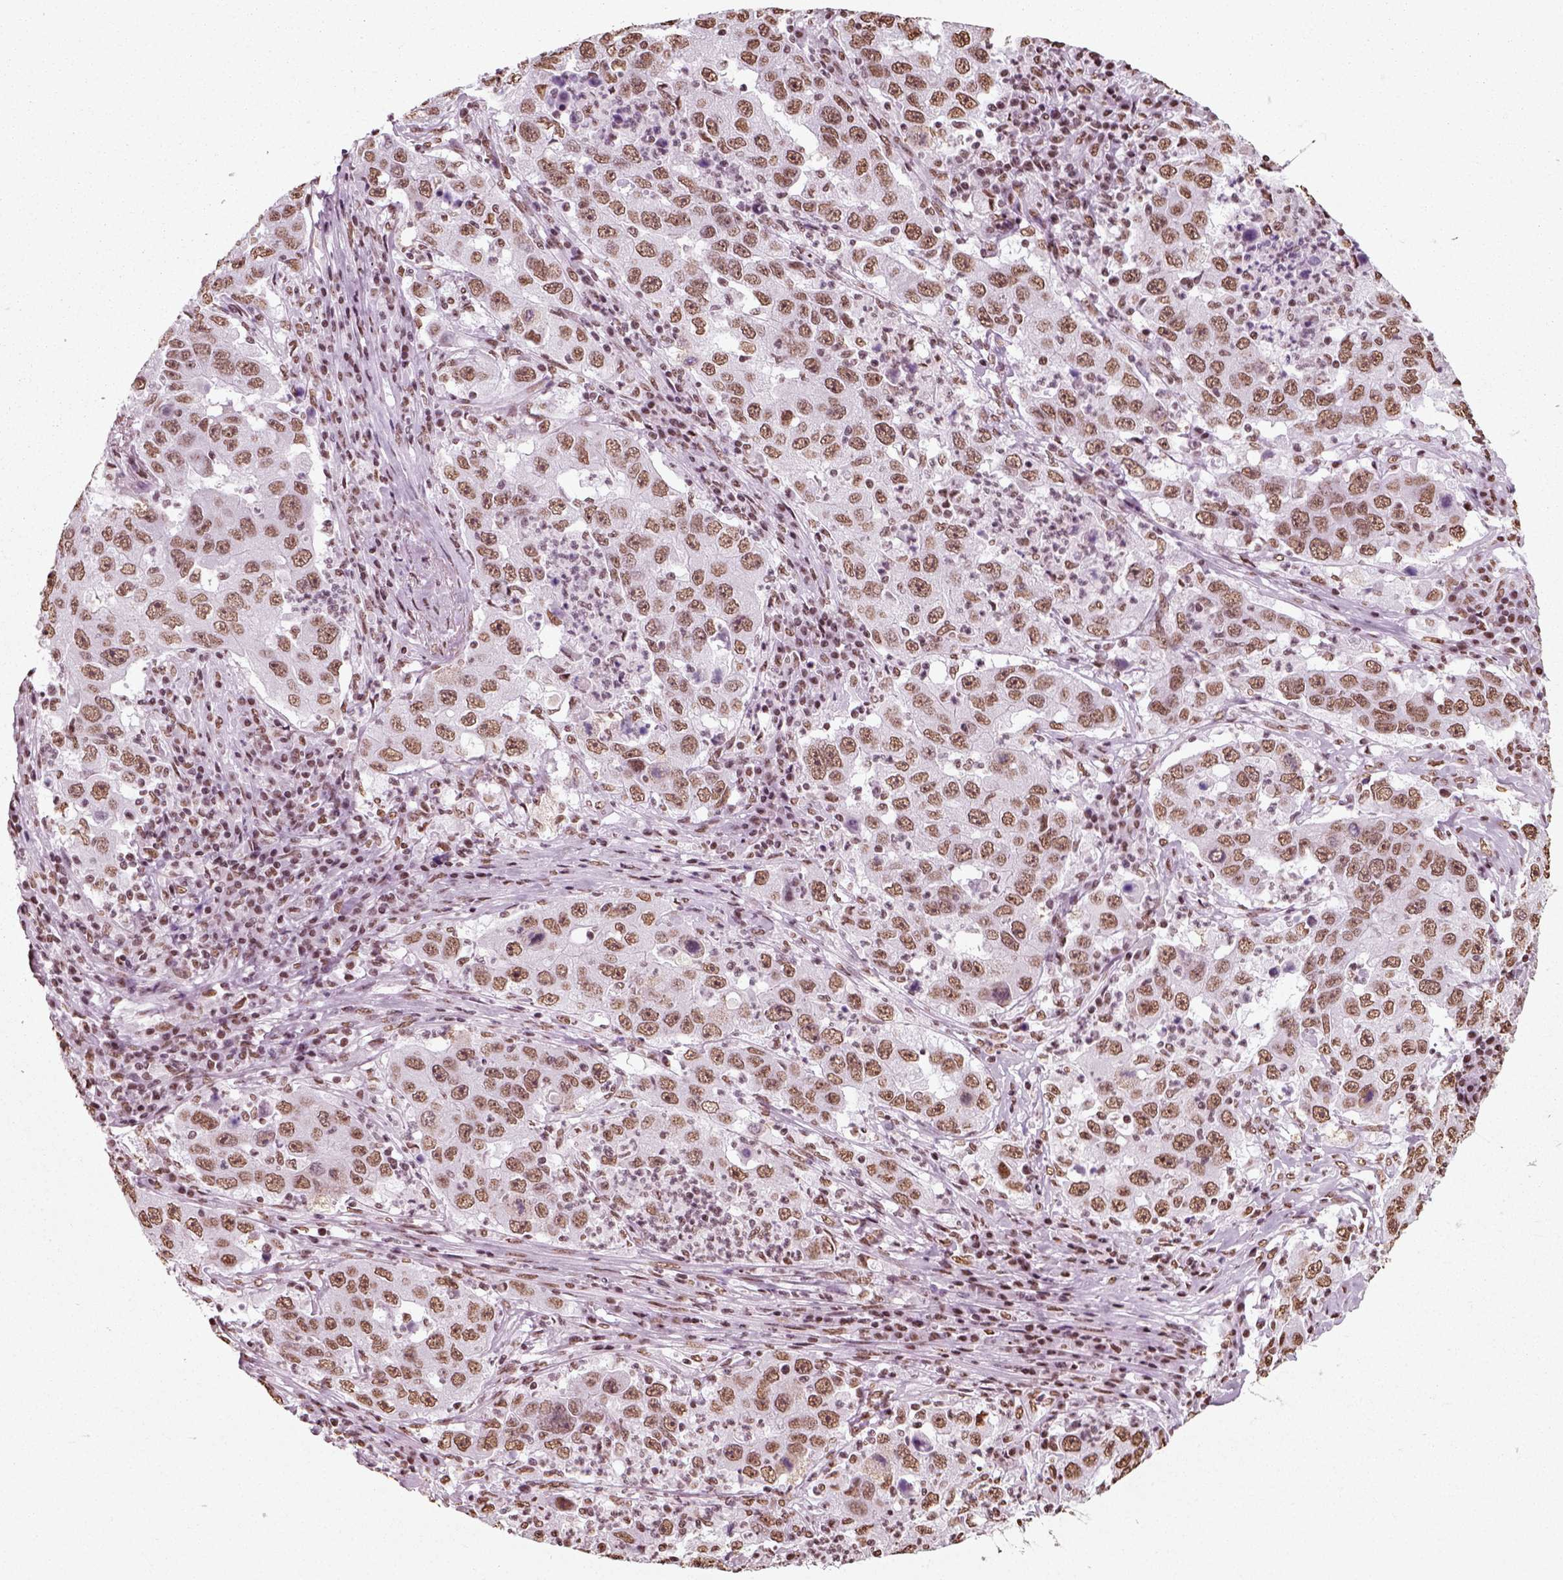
{"staining": {"intensity": "moderate", "quantity": ">75%", "location": "nuclear"}, "tissue": "lung cancer", "cell_type": "Tumor cells", "image_type": "cancer", "snomed": [{"axis": "morphology", "description": "Adenocarcinoma, NOS"}, {"axis": "topography", "description": "Lung"}], "caption": "Tumor cells show medium levels of moderate nuclear expression in about >75% of cells in human lung adenocarcinoma. The protein is shown in brown color, while the nuclei are stained blue.", "gene": "POLR1H", "patient": {"sex": "male", "age": 73}}